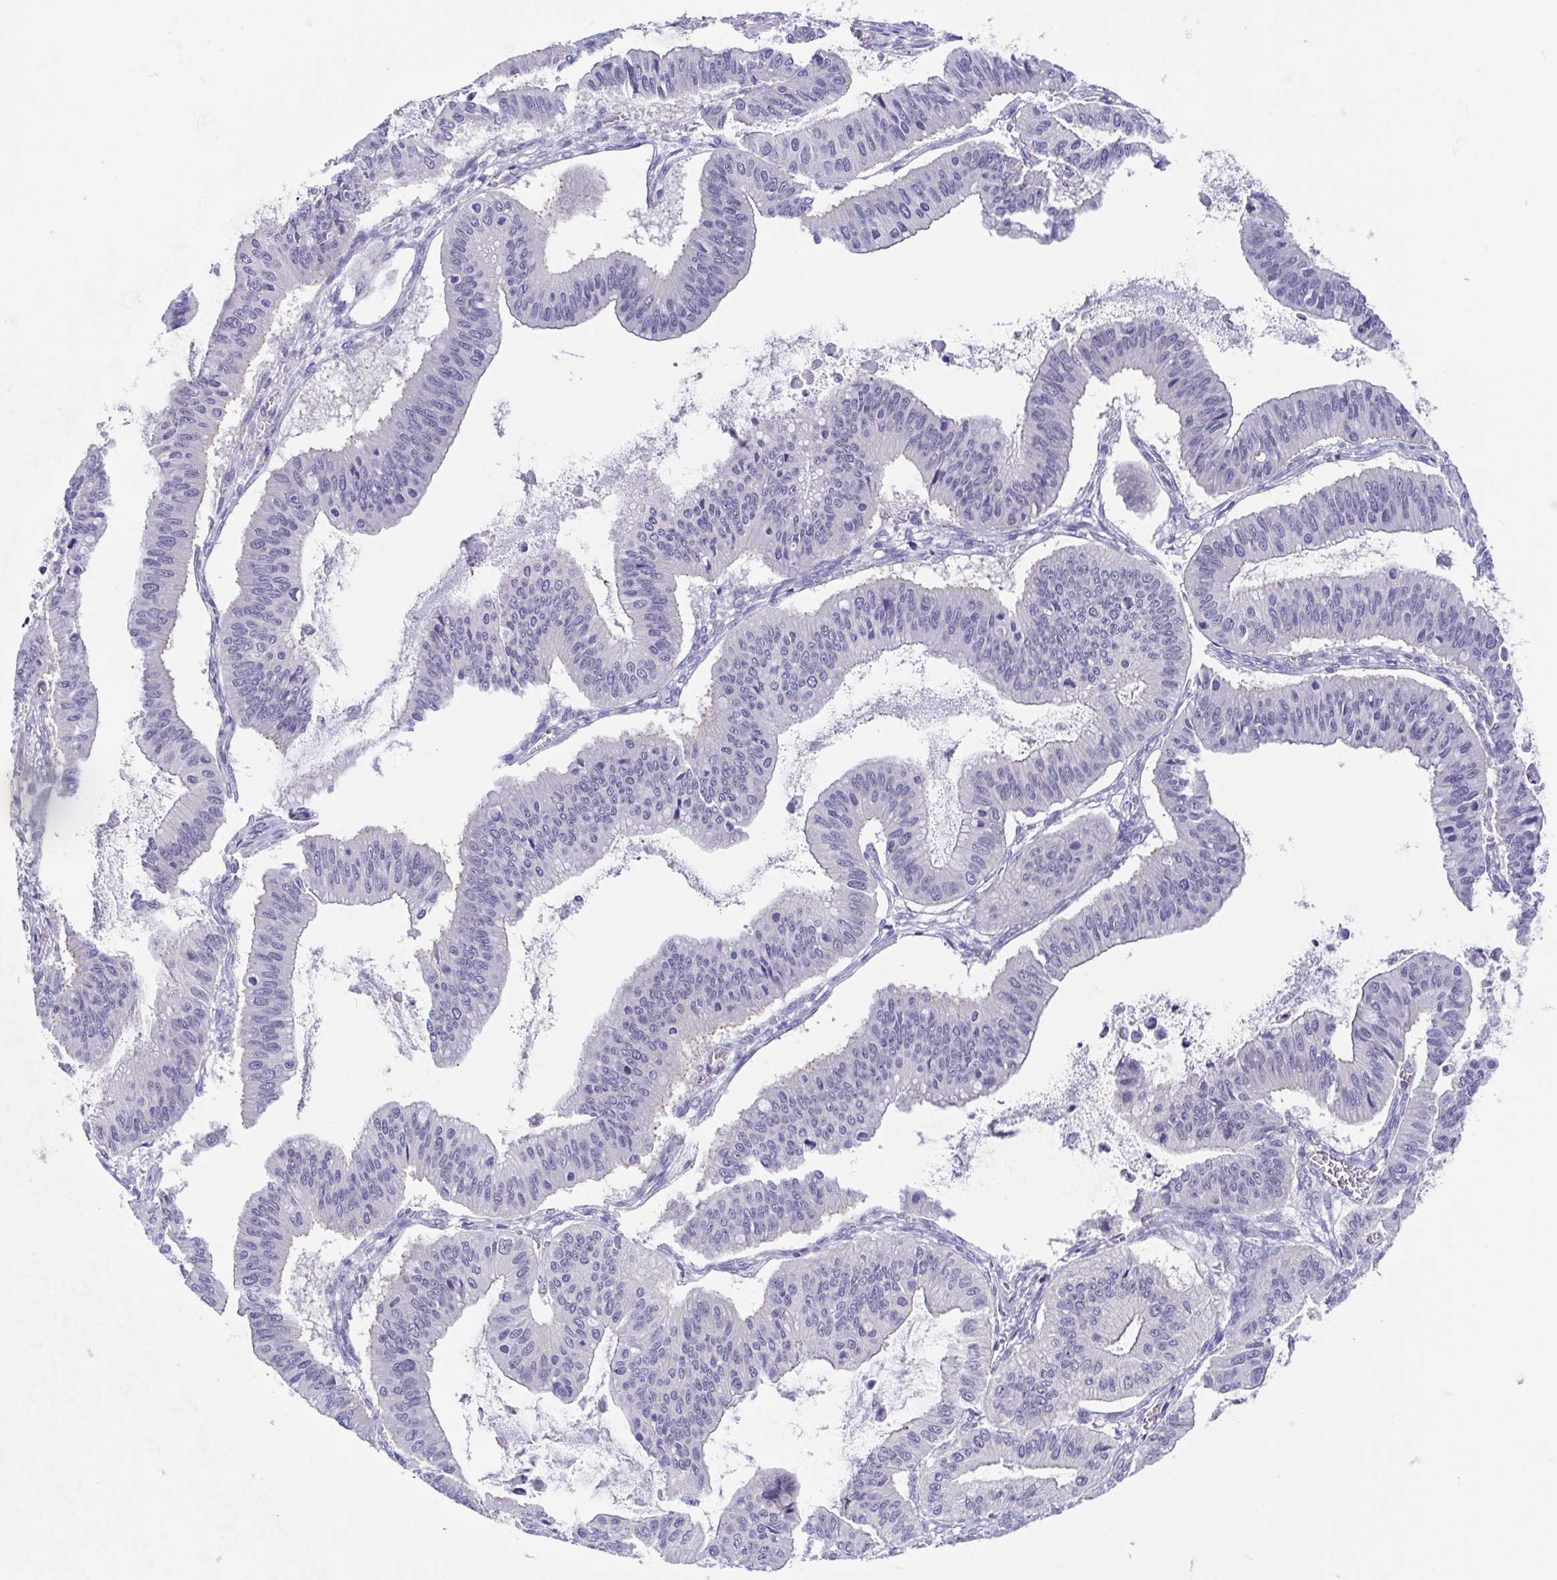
{"staining": {"intensity": "negative", "quantity": "none", "location": "none"}, "tissue": "ovarian cancer", "cell_type": "Tumor cells", "image_type": "cancer", "snomed": [{"axis": "morphology", "description": "Cystadenocarcinoma, mucinous, NOS"}, {"axis": "topography", "description": "Ovary"}], "caption": "Protein analysis of ovarian cancer reveals no significant staining in tumor cells.", "gene": "TEX12", "patient": {"sex": "female", "age": 72}}